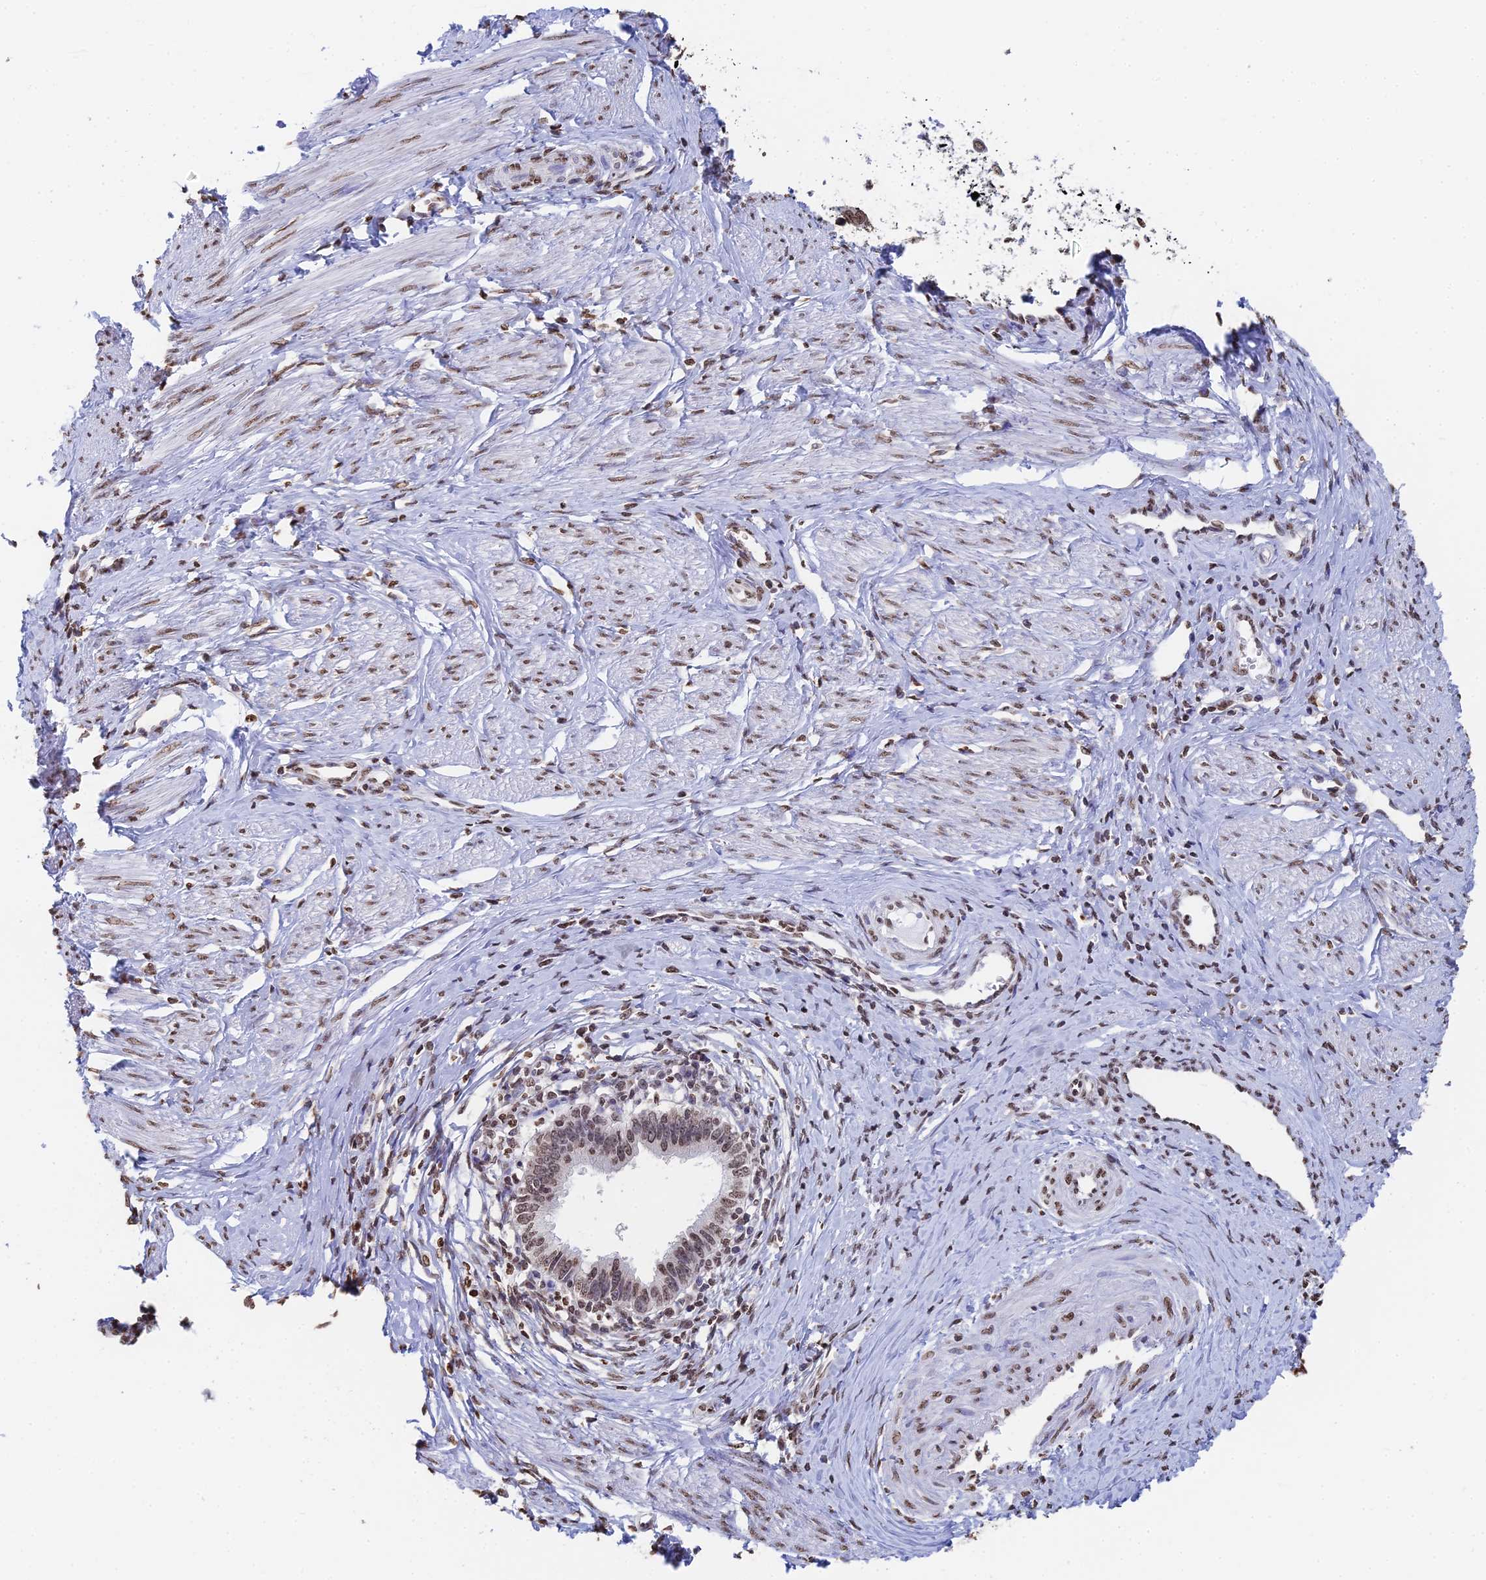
{"staining": {"intensity": "moderate", "quantity": ">75%", "location": "nuclear"}, "tissue": "cervical cancer", "cell_type": "Tumor cells", "image_type": "cancer", "snomed": [{"axis": "morphology", "description": "Adenocarcinoma, NOS"}, {"axis": "topography", "description": "Cervix"}], "caption": "Cervical cancer (adenocarcinoma) tissue shows moderate nuclear positivity in approximately >75% of tumor cells (DAB IHC, brown staining for protein, blue staining for nuclei).", "gene": "GBP3", "patient": {"sex": "female", "age": 36}}